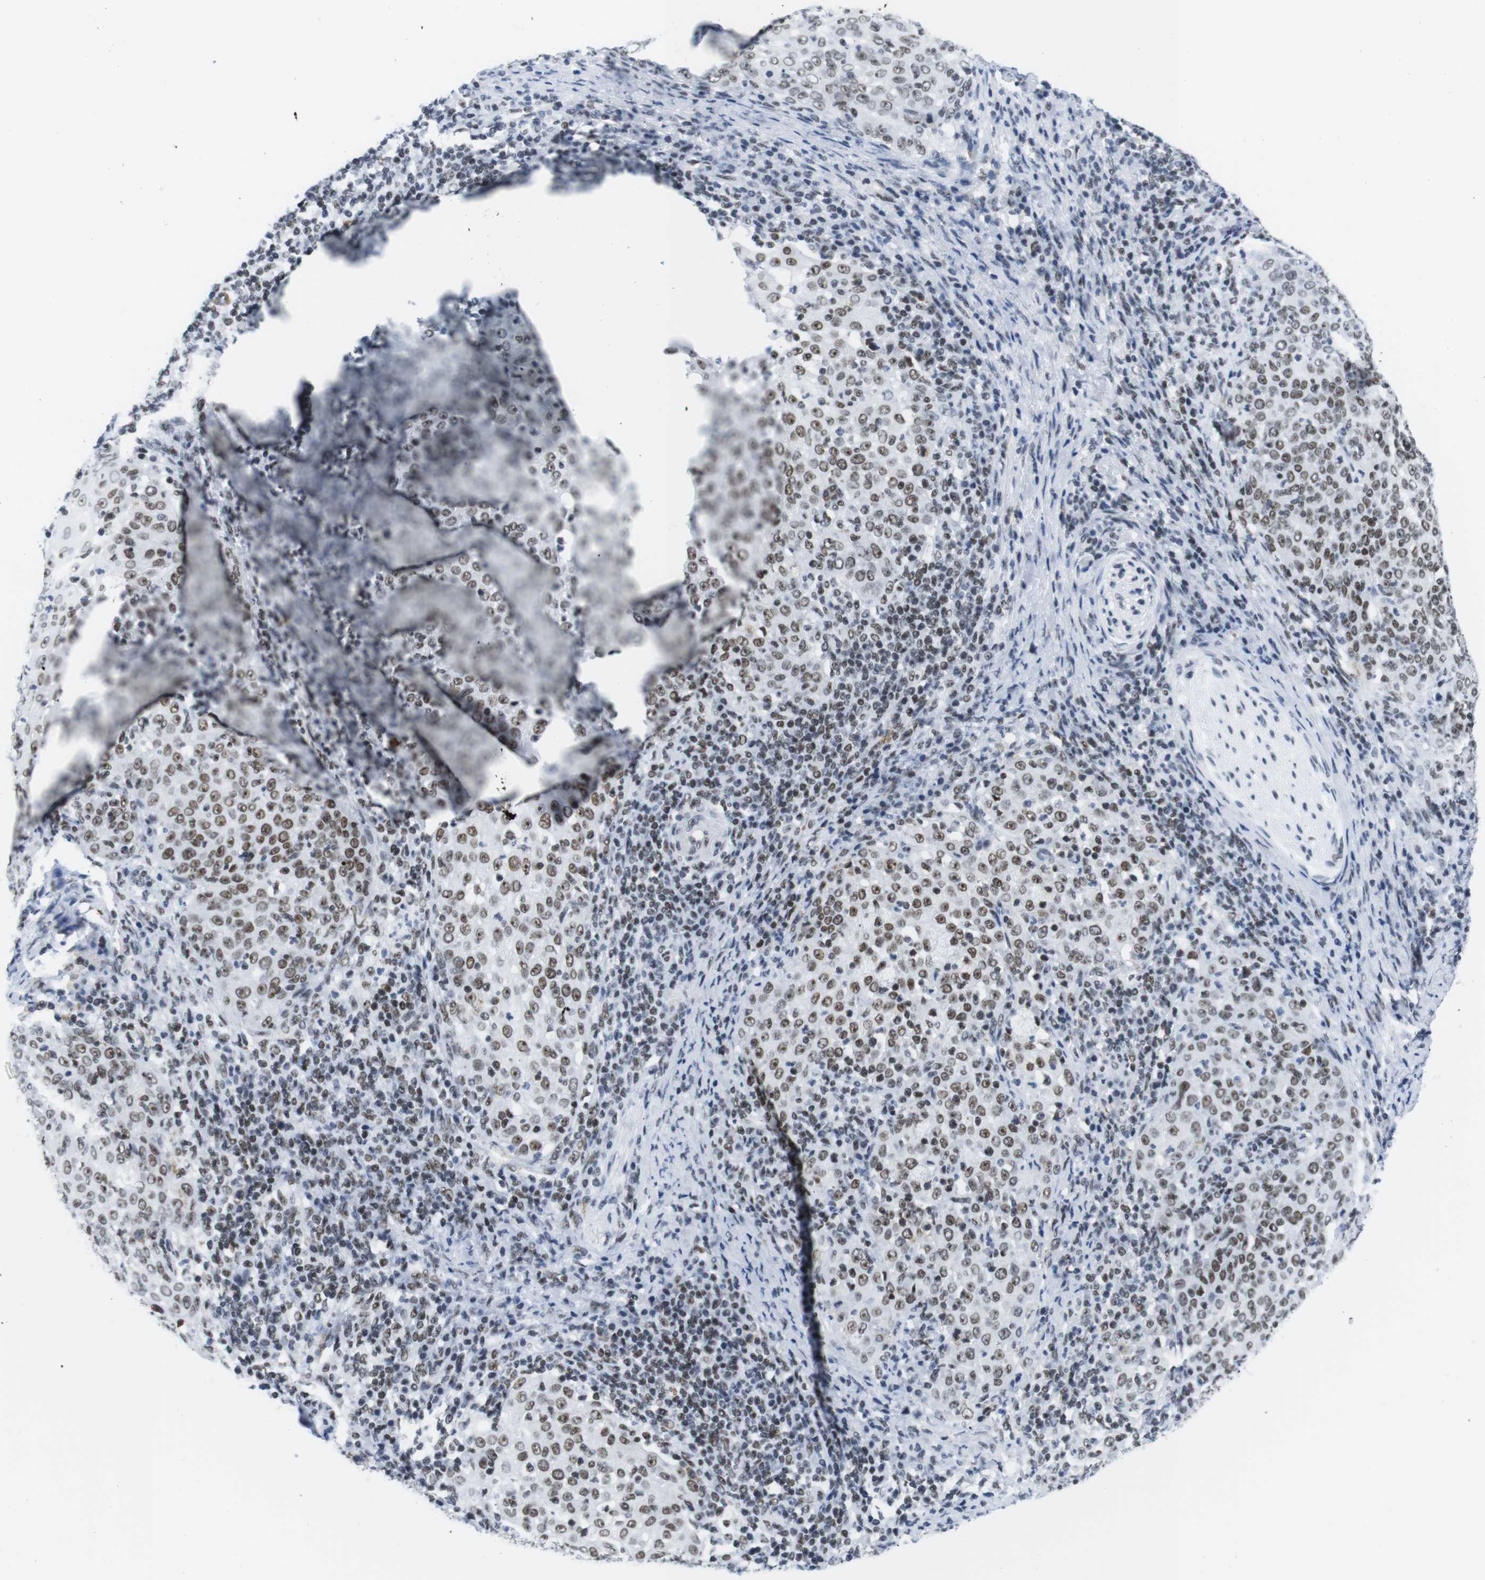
{"staining": {"intensity": "moderate", "quantity": ">75%", "location": "nuclear"}, "tissue": "cervical cancer", "cell_type": "Tumor cells", "image_type": "cancer", "snomed": [{"axis": "morphology", "description": "Squamous cell carcinoma, NOS"}, {"axis": "topography", "description": "Cervix"}], "caption": "A high-resolution micrograph shows immunohistochemistry staining of cervical cancer, which reveals moderate nuclear expression in approximately >75% of tumor cells.", "gene": "IFI16", "patient": {"sex": "female", "age": 51}}